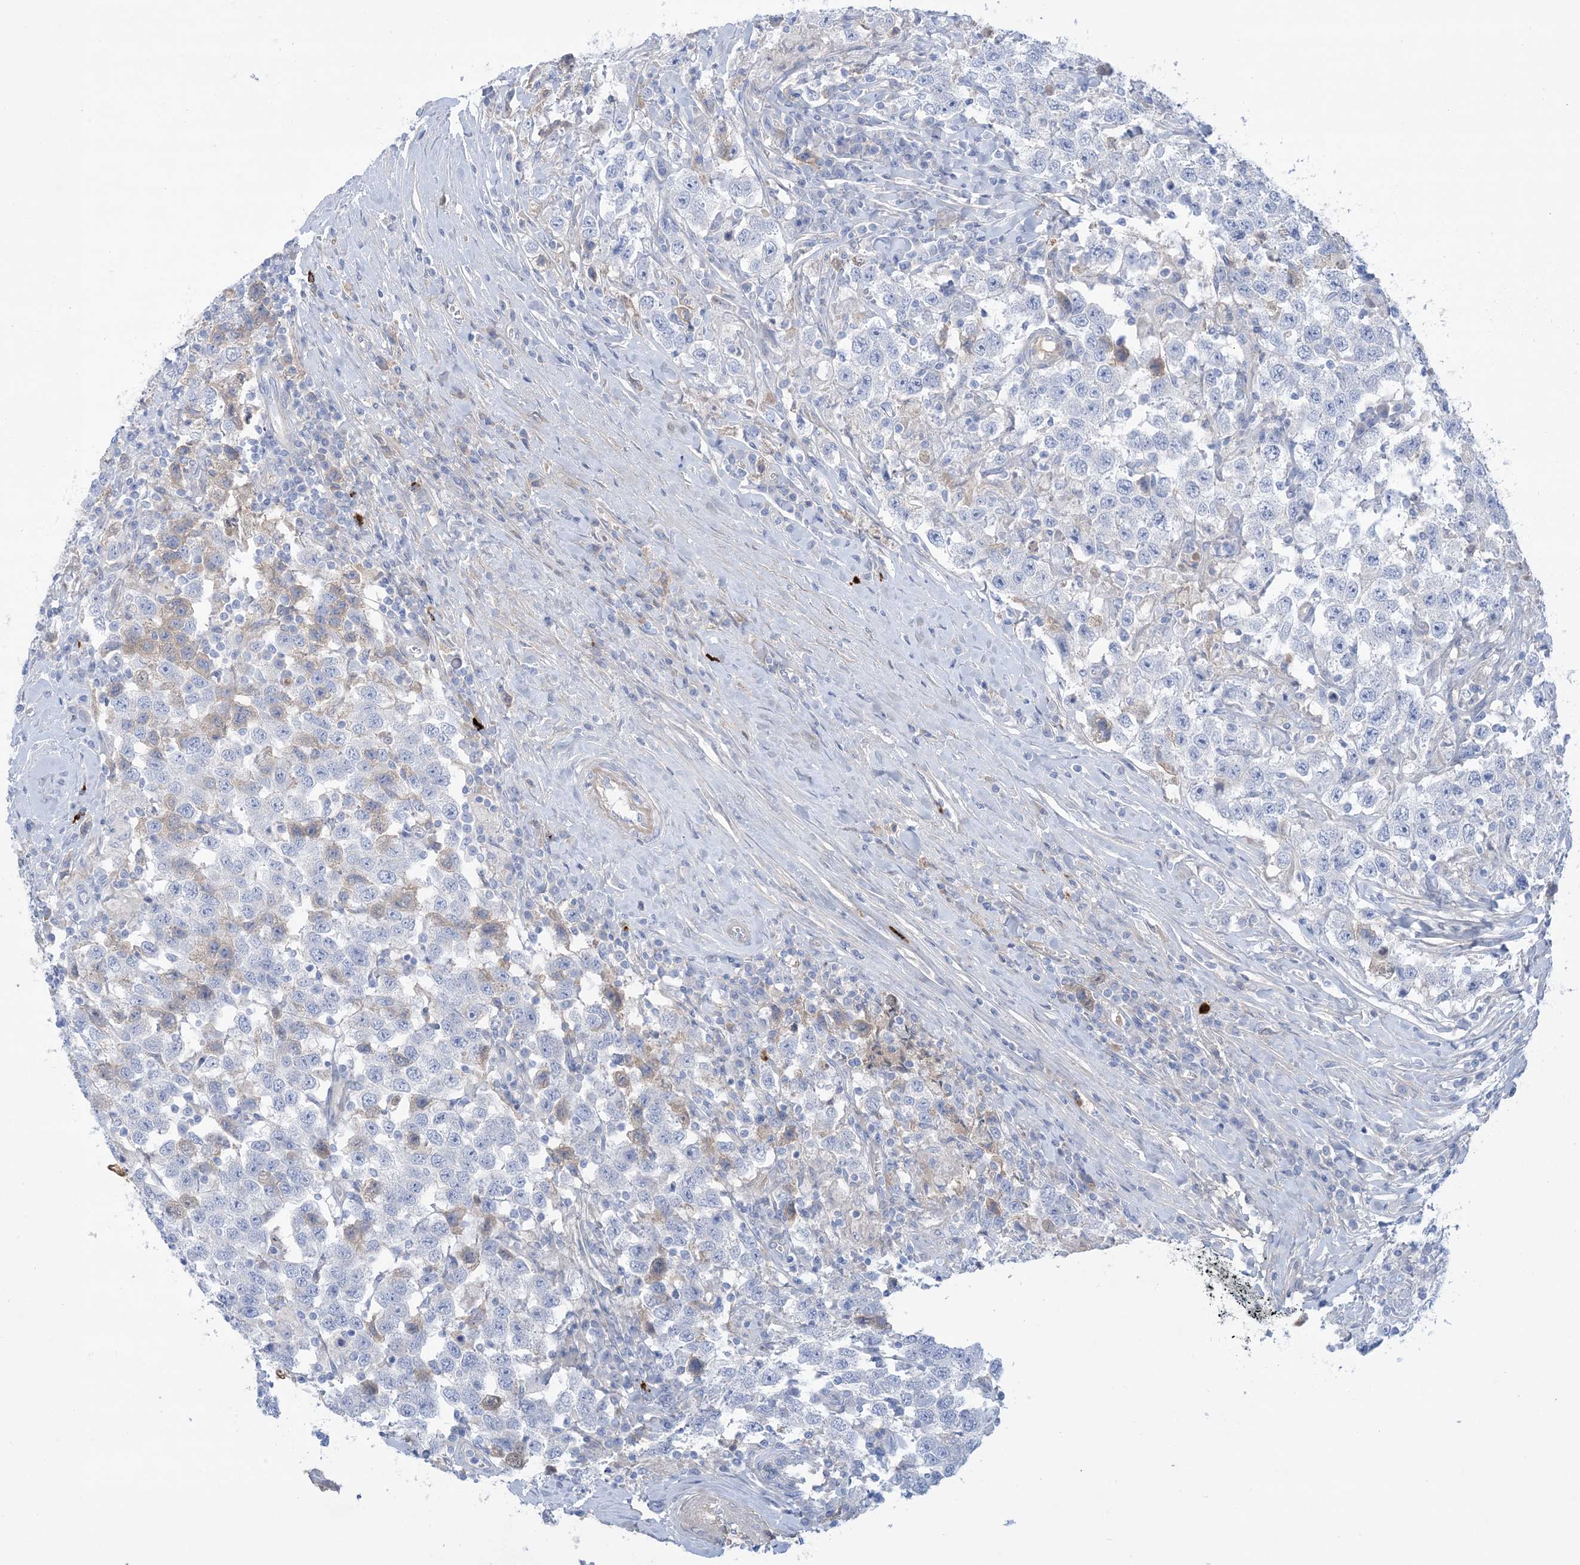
{"staining": {"intensity": "negative", "quantity": "none", "location": "none"}, "tissue": "testis cancer", "cell_type": "Tumor cells", "image_type": "cancer", "snomed": [{"axis": "morphology", "description": "Seminoma, NOS"}, {"axis": "topography", "description": "Testis"}], "caption": "High power microscopy photomicrograph of an immunohistochemistry histopathology image of testis cancer, revealing no significant positivity in tumor cells.", "gene": "ATP11C", "patient": {"sex": "male", "age": 41}}